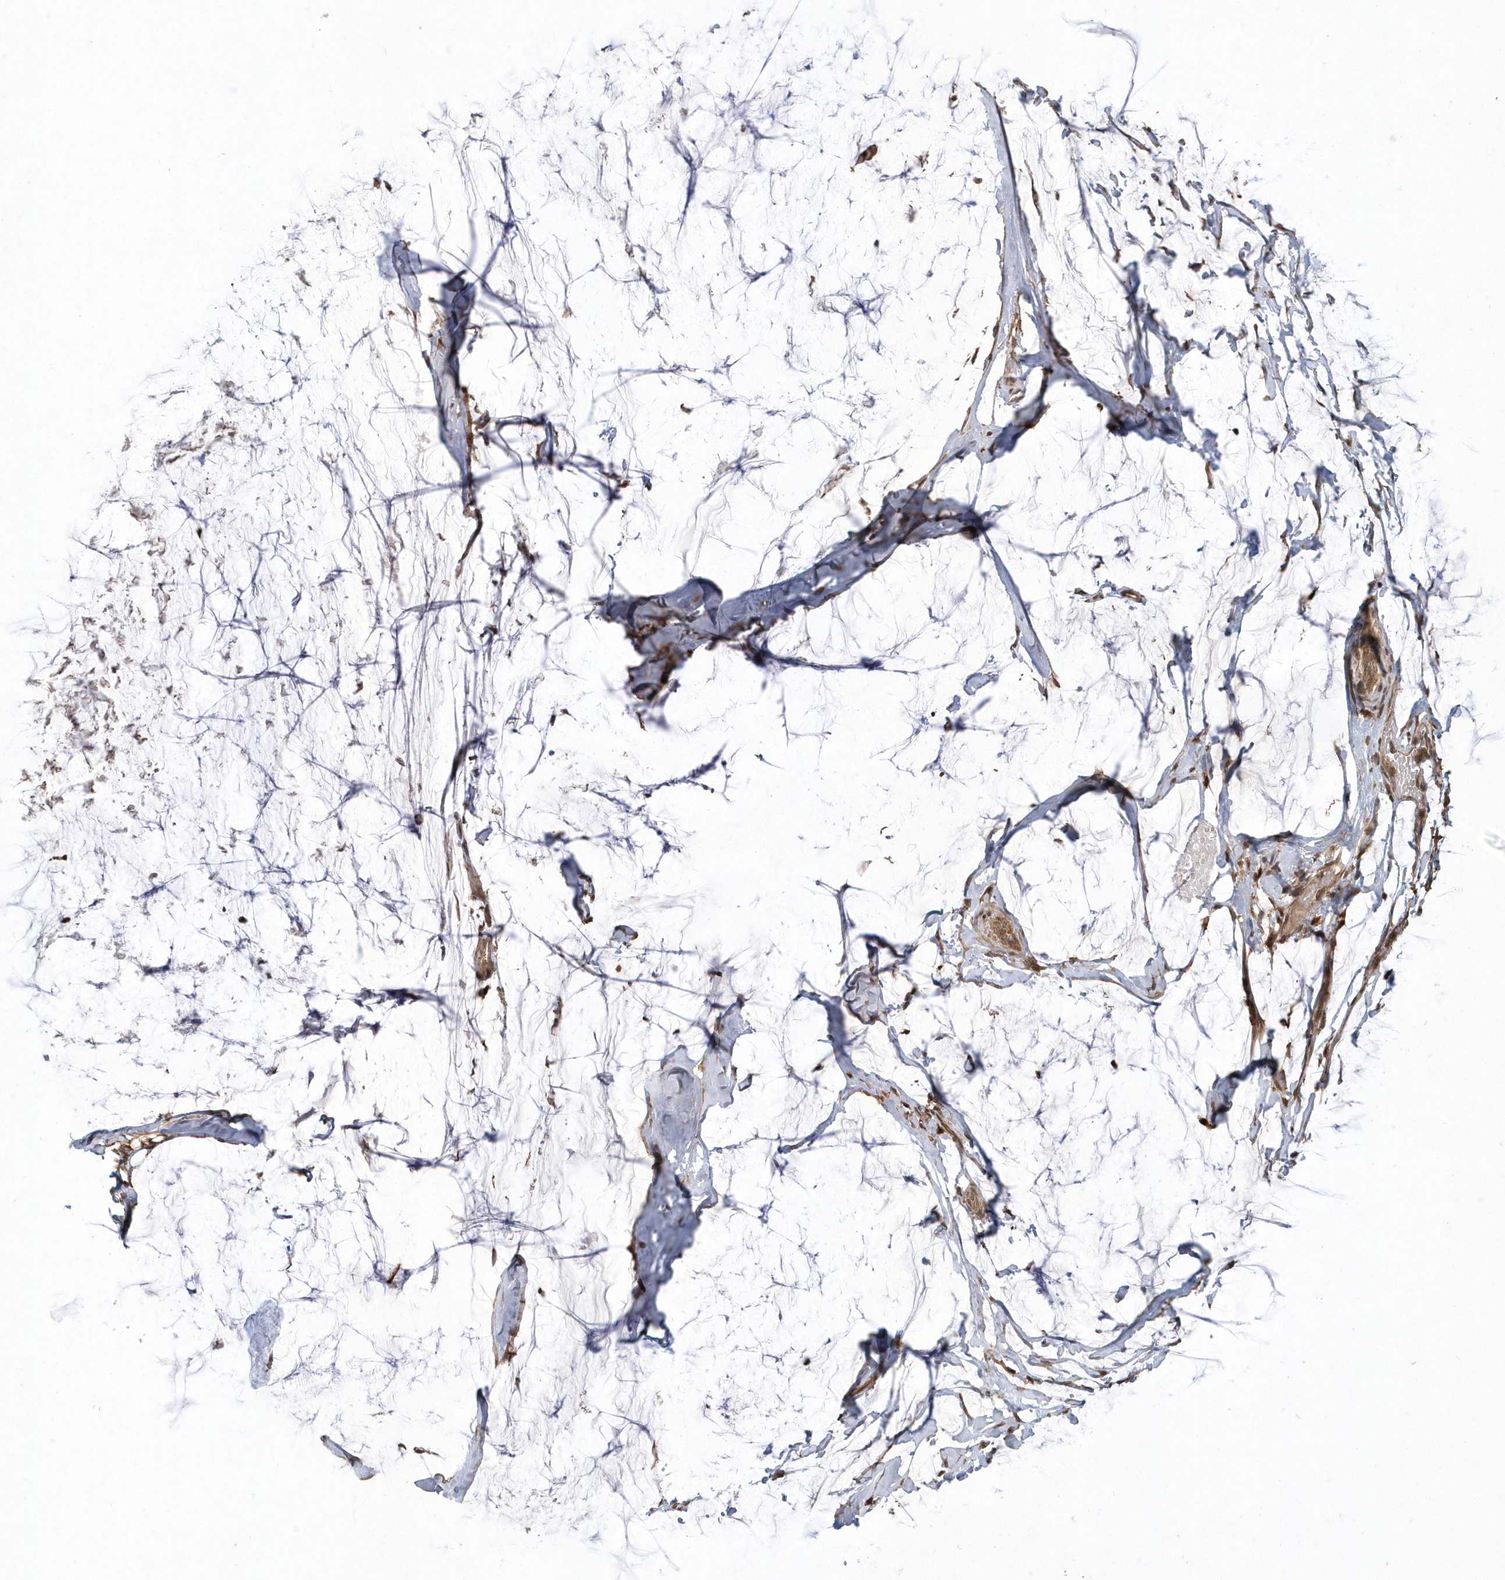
{"staining": {"intensity": "moderate", "quantity": ">75%", "location": "cytoplasmic/membranous"}, "tissue": "ovarian cancer", "cell_type": "Tumor cells", "image_type": "cancer", "snomed": [{"axis": "morphology", "description": "Cystadenocarcinoma, mucinous, NOS"}, {"axis": "topography", "description": "Ovary"}], "caption": "IHC photomicrograph of mucinous cystadenocarcinoma (ovarian) stained for a protein (brown), which reveals medium levels of moderate cytoplasmic/membranous positivity in approximately >75% of tumor cells.", "gene": "LACC1", "patient": {"sex": "female", "age": 39}}